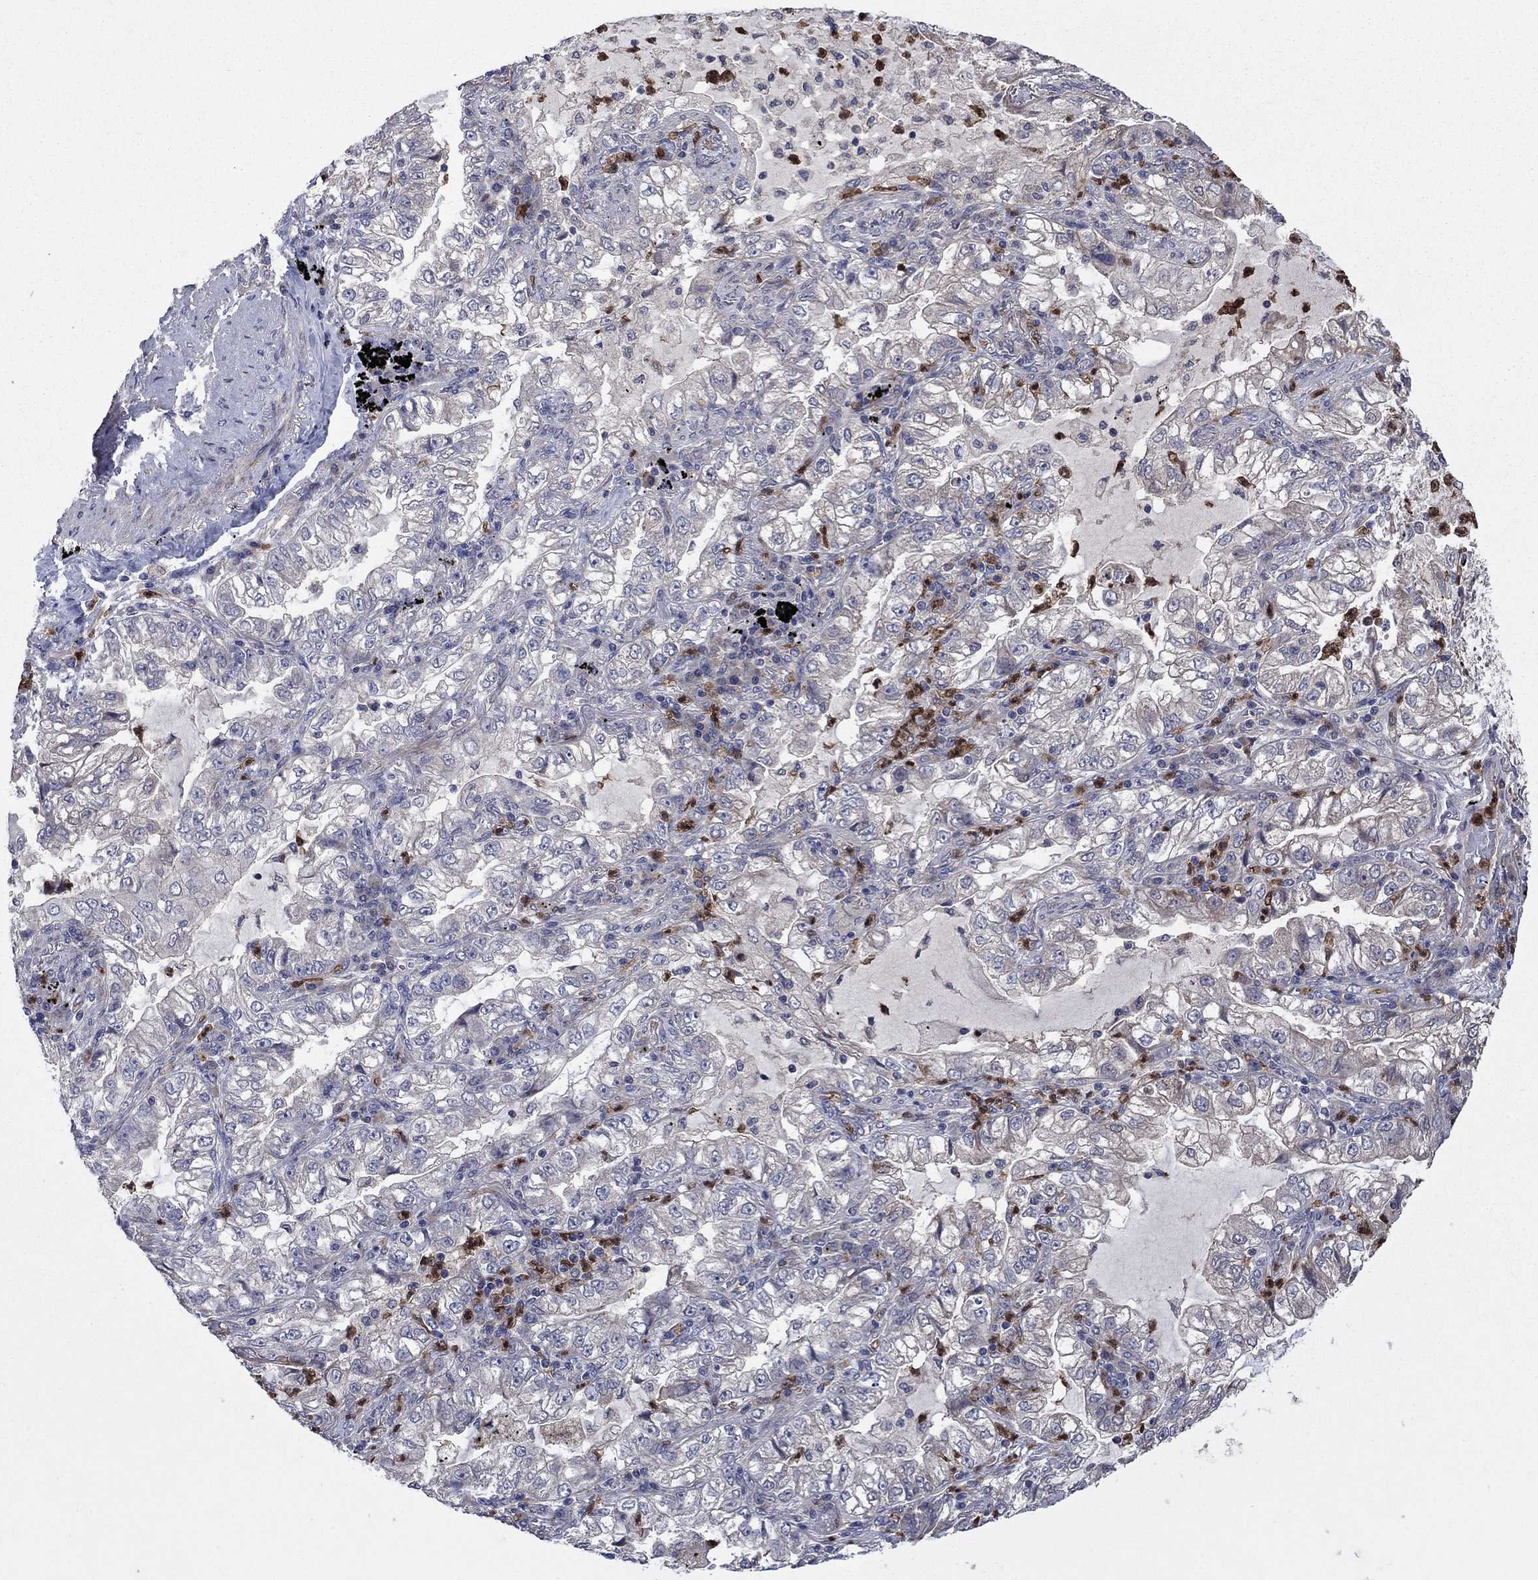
{"staining": {"intensity": "negative", "quantity": "none", "location": "none"}, "tissue": "lung cancer", "cell_type": "Tumor cells", "image_type": "cancer", "snomed": [{"axis": "morphology", "description": "Adenocarcinoma, NOS"}, {"axis": "topography", "description": "Lung"}], "caption": "DAB (3,3'-diaminobenzidine) immunohistochemical staining of adenocarcinoma (lung) shows no significant staining in tumor cells.", "gene": "MSRB1", "patient": {"sex": "female", "age": 73}}